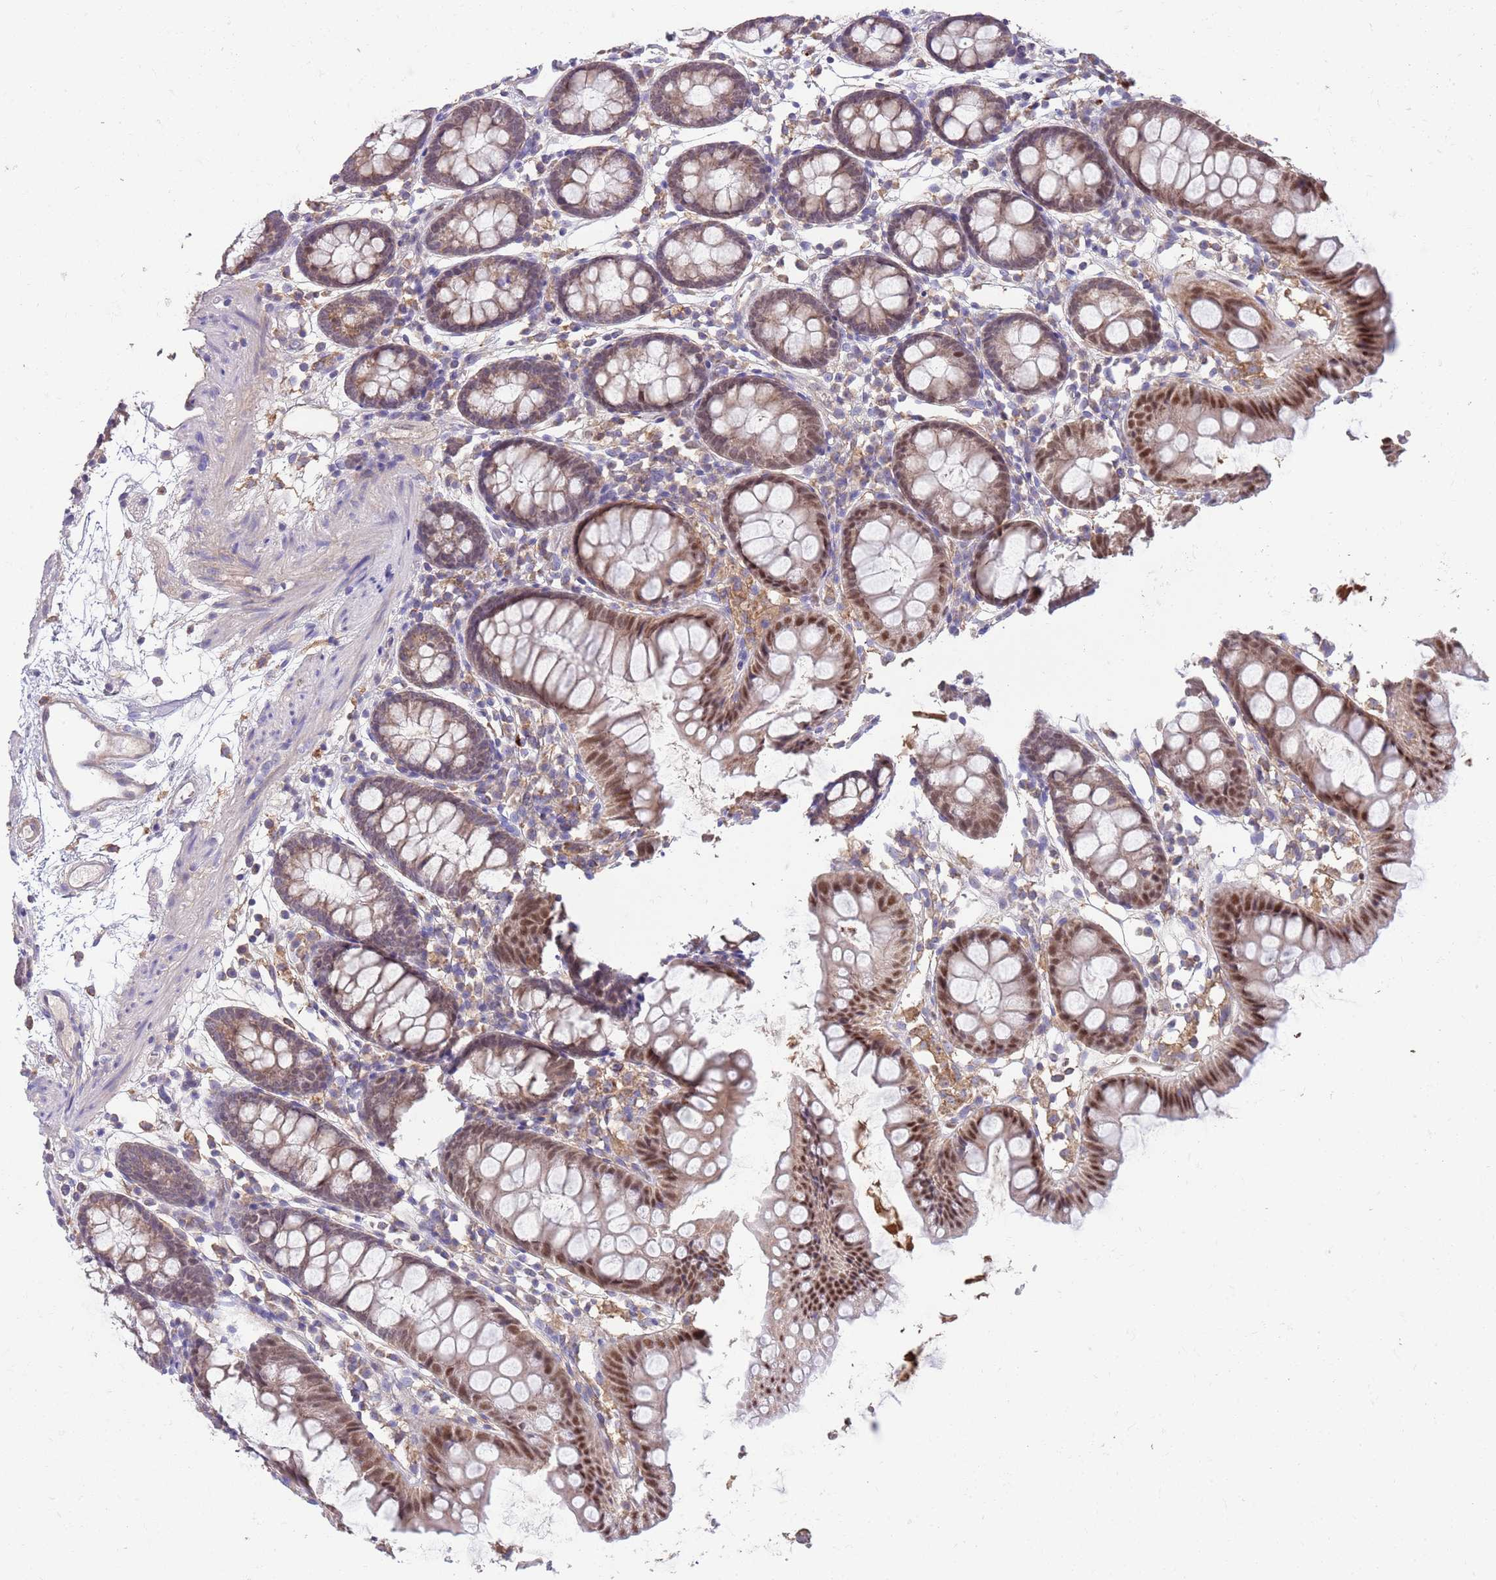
{"staining": {"intensity": "negative", "quantity": "none", "location": "none"}, "tissue": "colon", "cell_type": "Endothelial cells", "image_type": "normal", "snomed": [{"axis": "morphology", "description": "Normal tissue, NOS"}, {"axis": "topography", "description": "Colon"}], "caption": "The histopathology image reveals no significant staining in endothelial cells of colon. Nuclei are stained in blue.", "gene": "DDT", "patient": {"sex": "female", "age": 84}}